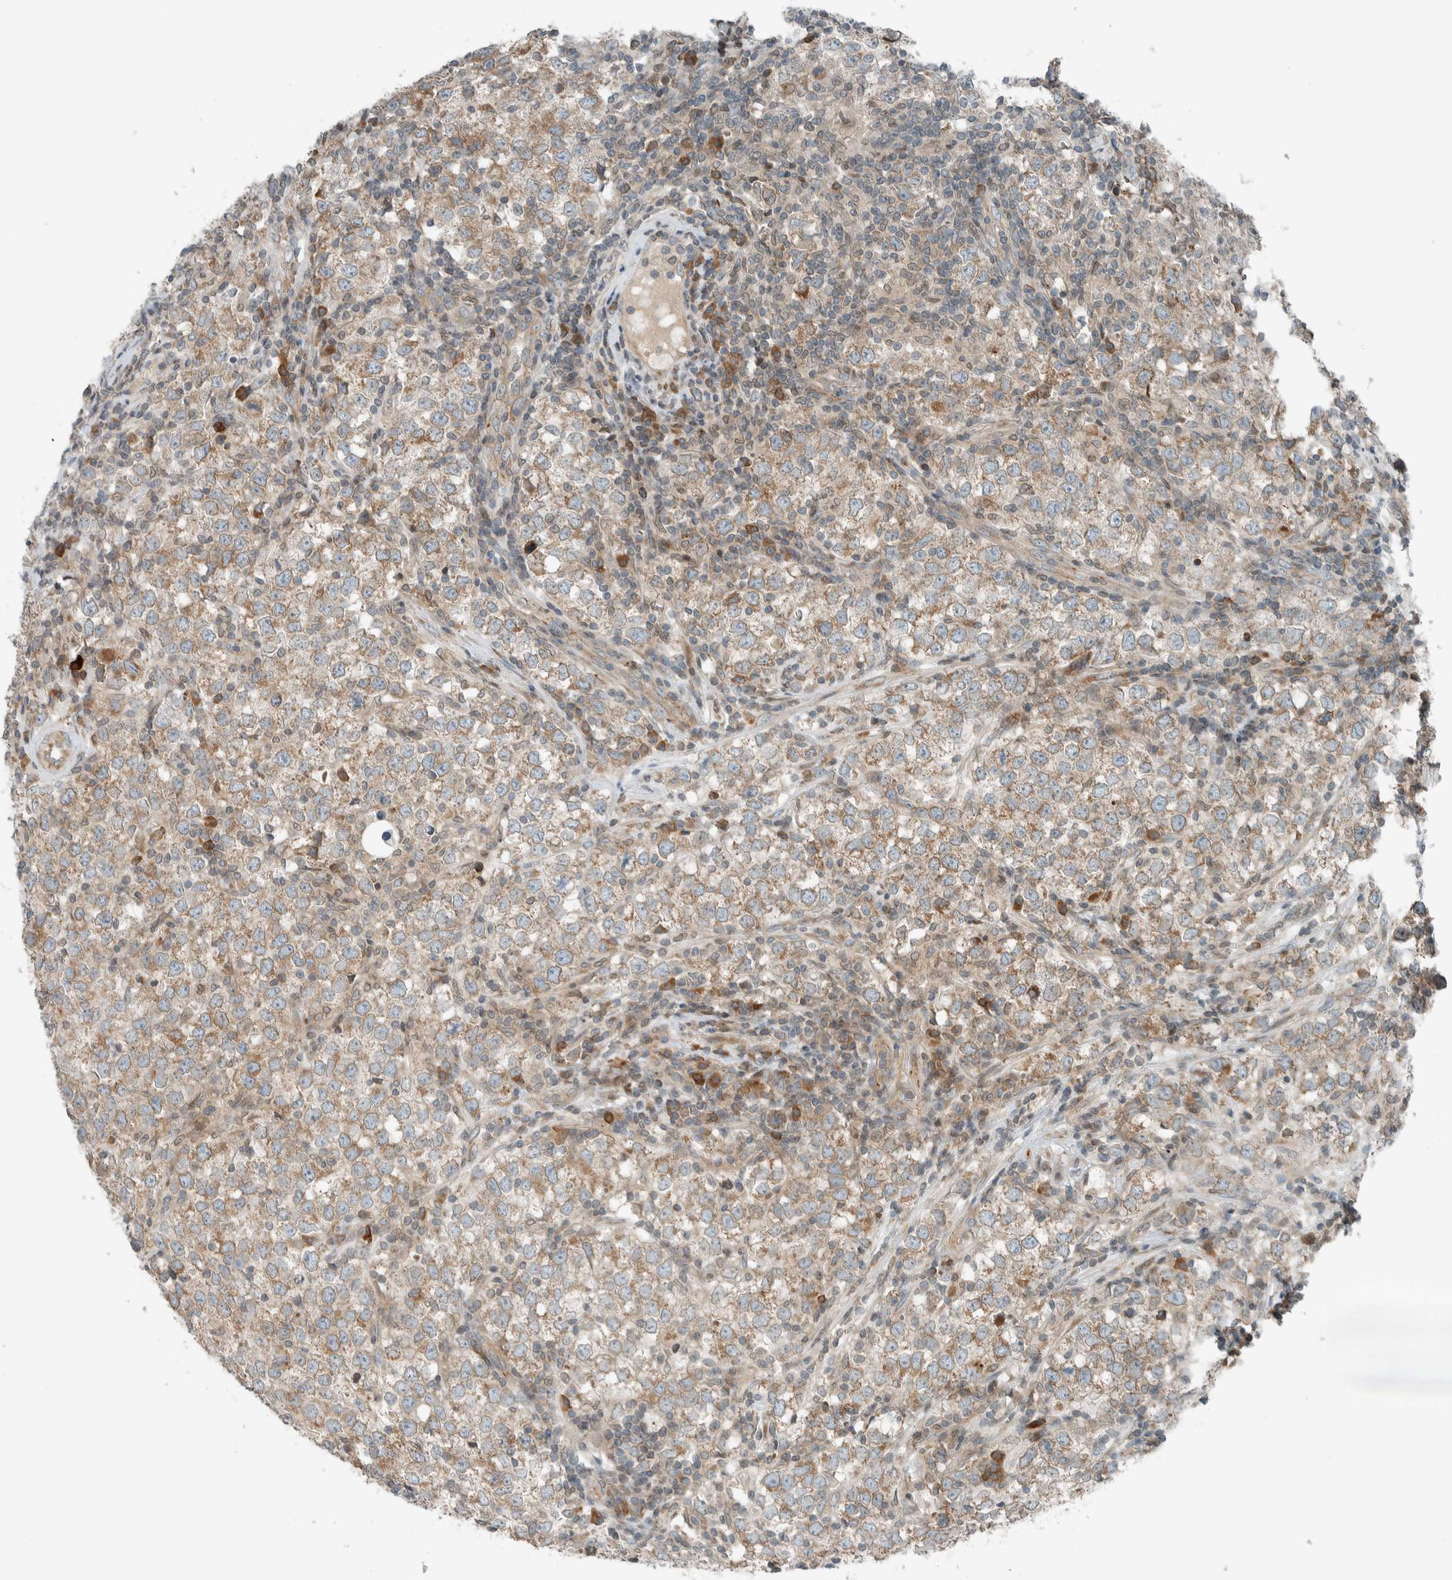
{"staining": {"intensity": "weak", "quantity": ">75%", "location": "cytoplasmic/membranous"}, "tissue": "testis cancer", "cell_type": "Tumor cells", "image_type": "cancer", "snomed": [{"axis": "morphology", "description": "Seminoma, NOS"}, {"axis": "morphology", "description": "Carcinoma, Embryonal, NOS"}, {"axis": "topography", "description": "Testis"}], "caption": "IHC histopathology image of testis seminoma stained for a protein (brown), which reveals low levels of weak cytoplasmic/membranous staining in approximately >75% of tumor cells.", "gene": "SEL1L", "patient": {"sex": "male", "age": 28}}